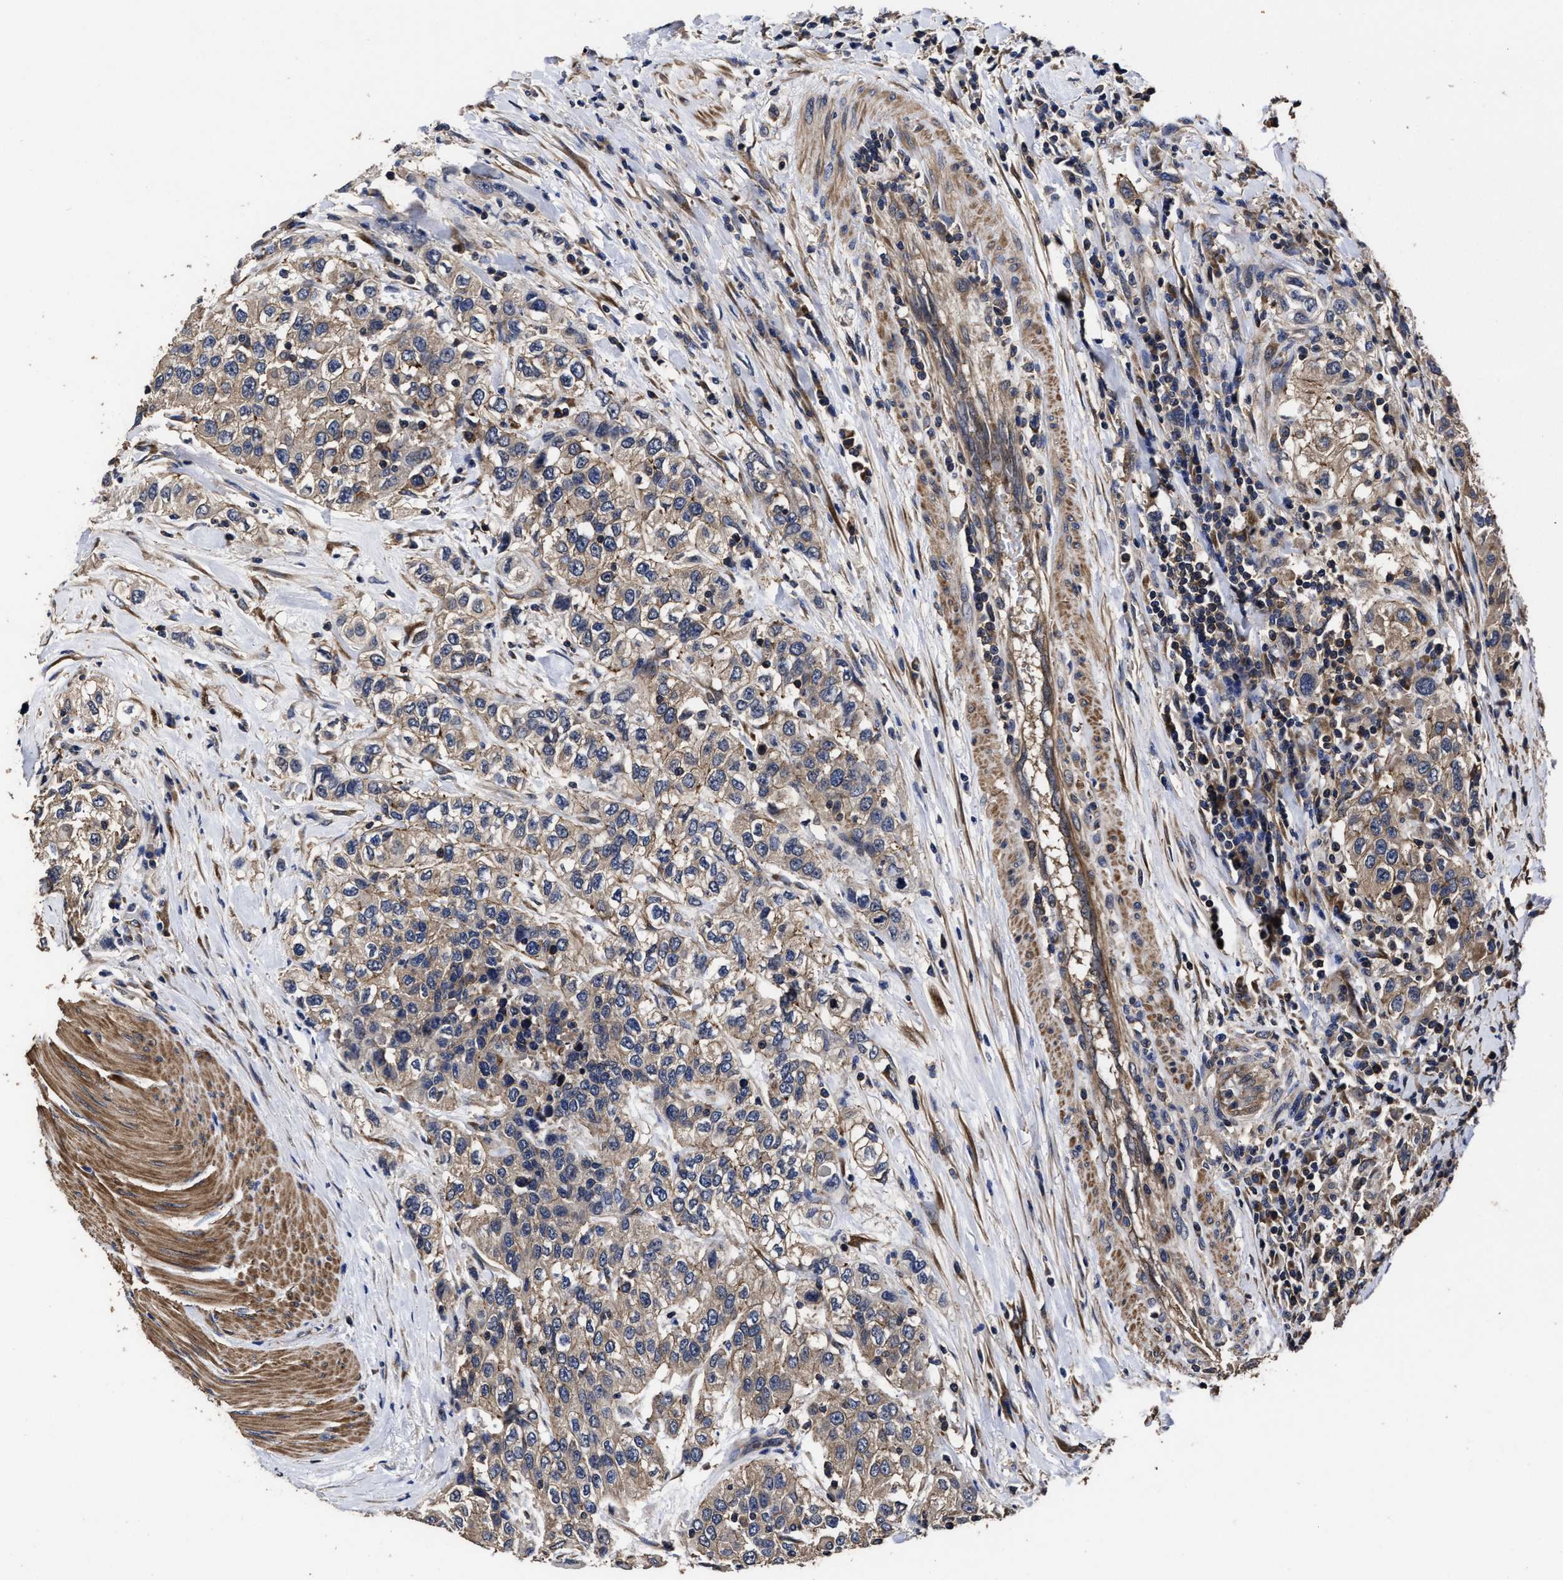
{"staining": {"intensity": "weak", "quantity": "25%-75%", "location": "cytoplasmic/membranous"}, "tissue": "urothelial cancer", "cell_type": "Tumor cells", "image_type": "cancer", "snomed": [{"axis": "morphology", "description": "Urothelial carcinoma, High grade"}, {"axis": "topography", "description": "Urinary bladder"}], "caption": "Urothelial cancer stained with a protein marker reveals weak staining in tumor cells.", "gene": "AVEN", "patient": {"sex": "female", "age": 80}}